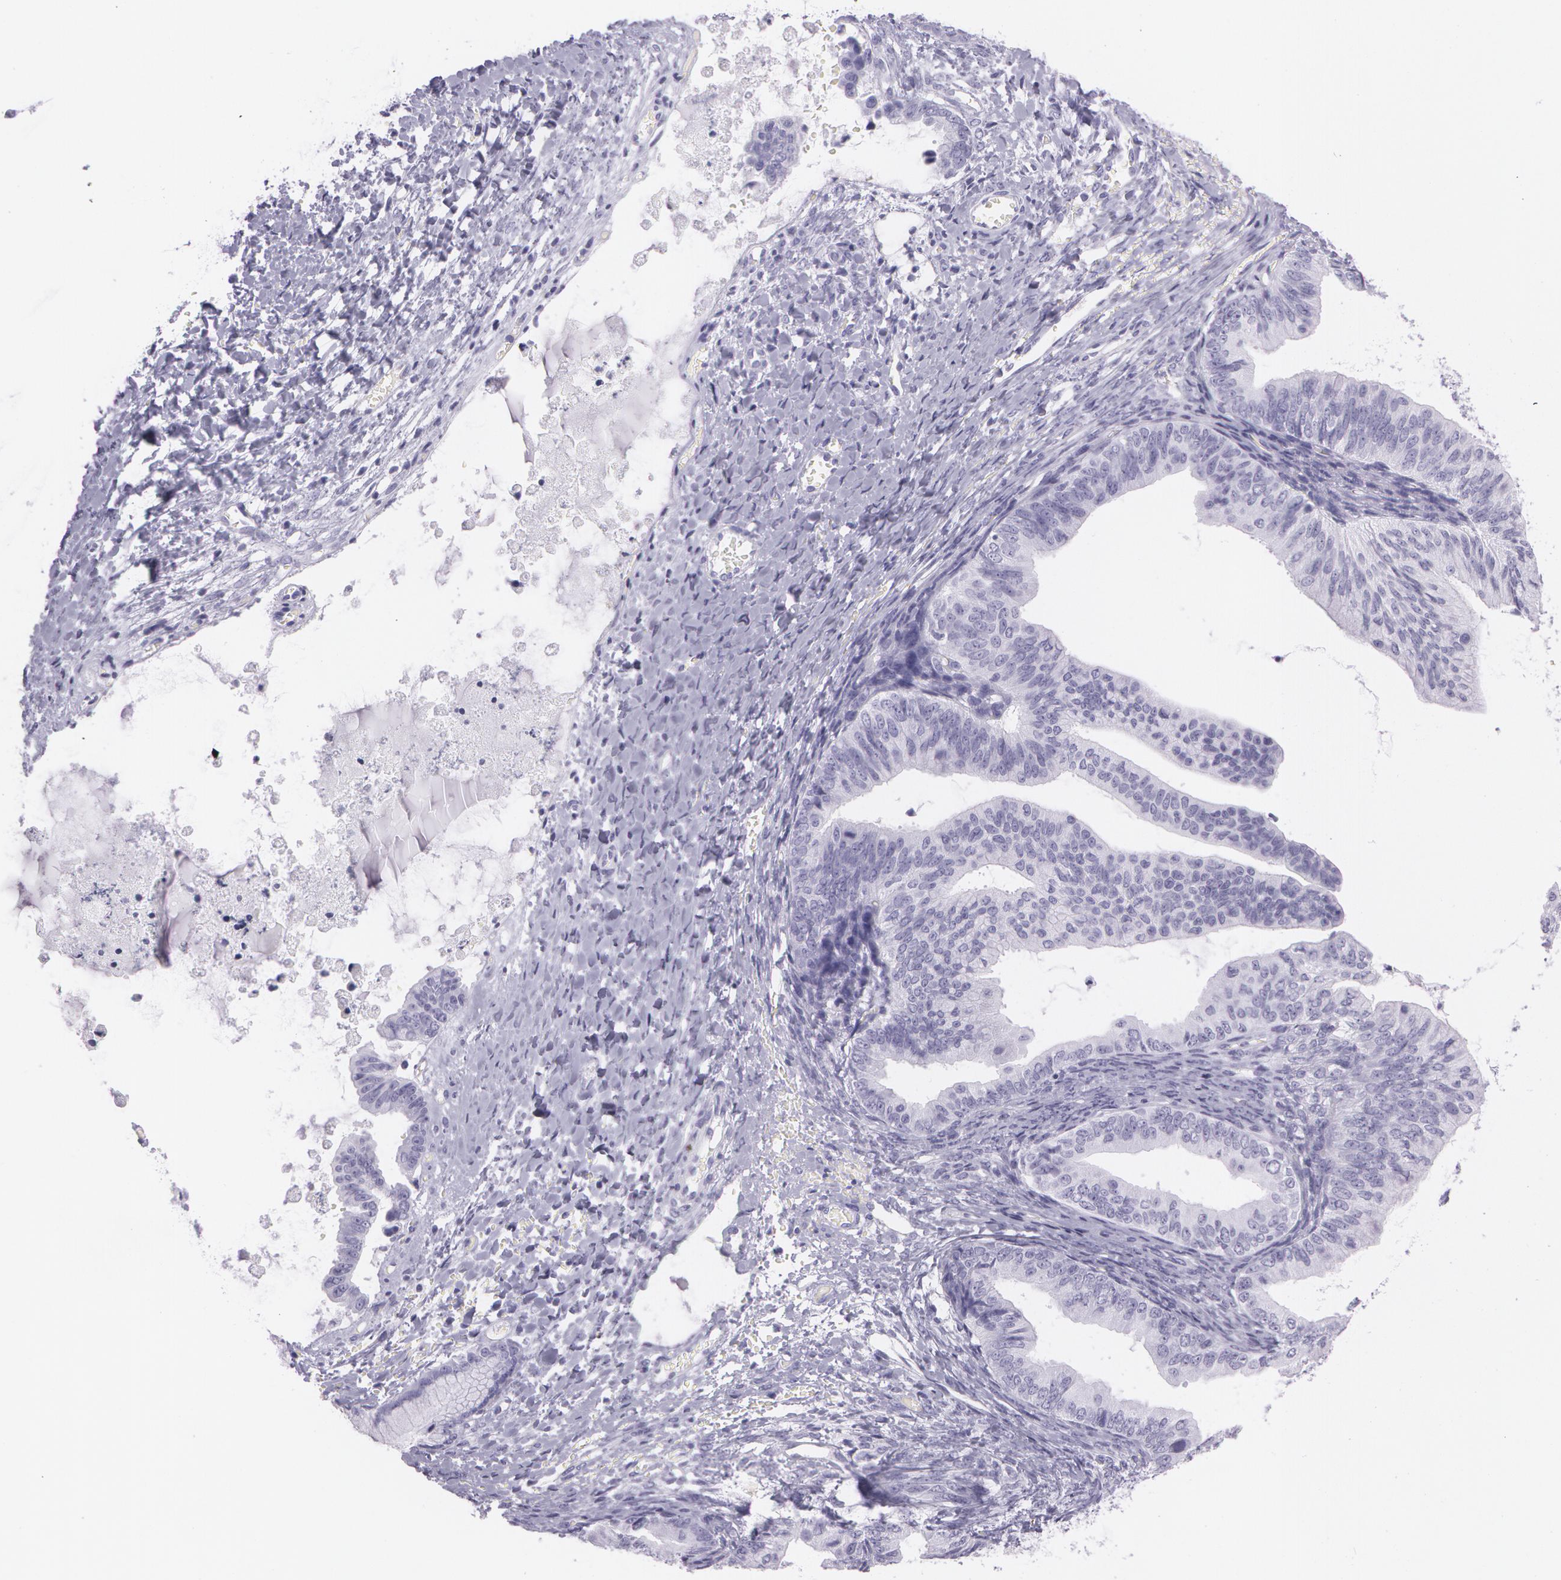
{"staining": {"intensity": "negative", "quantity": "none", "location": "none"}, "tissue": "ovarian cancer", "cell_type": "Tumor cells", "image_type": "cancer", "snomed": [{"axis": "morphology", "description": "Cystadenocarcinoma, mucinous, NOS"}, {"axis": "topography", "description": "Ovary"}], "caption": "Human ovarian cancer (mucinous cystadenocarcinoma) stained for a protein using immunohistochemistry displays no positivity in tumor cells.", "gene": "SNCG", "patient": {"sex": "female", "age": 36}}